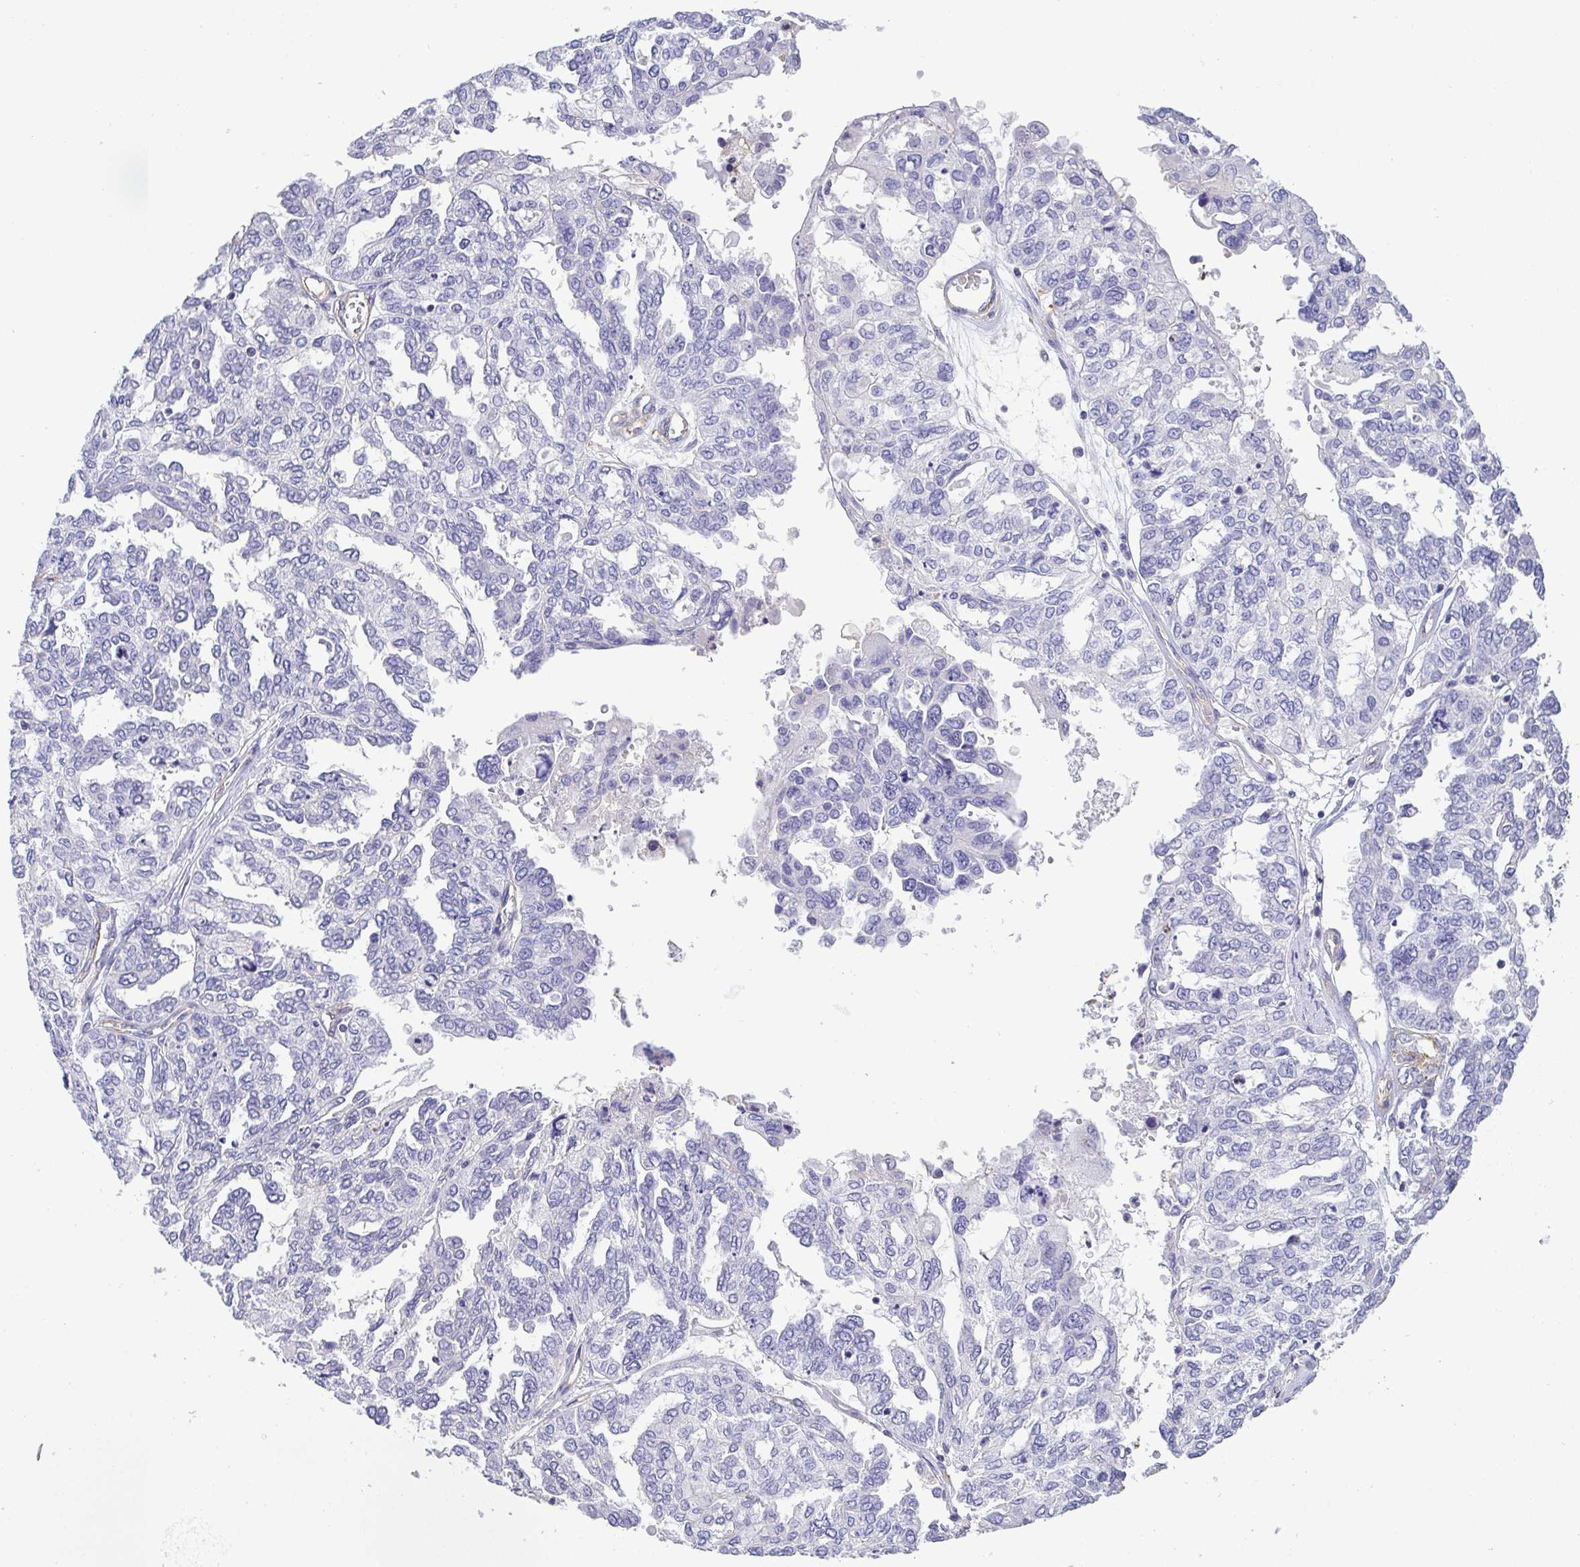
{"staining": {"intensity": "negative", "quantity": "none", "location": "none"}, "tissue": "ovarian cancer", "cell_type": "Tumor cells", "image_type": "cancer", "snomed": [{"axis": "morphology", "description": "Cystadenocarcinoma, serous, NOS"}, {"axis": "topography", "description": "Ovary"}], "caption": "Histopathology image shows no protein expression in tumor cells of ovarian cancer tissue.", "gene": "MYL6", "patient": {"sex": "female", "age": 53}}